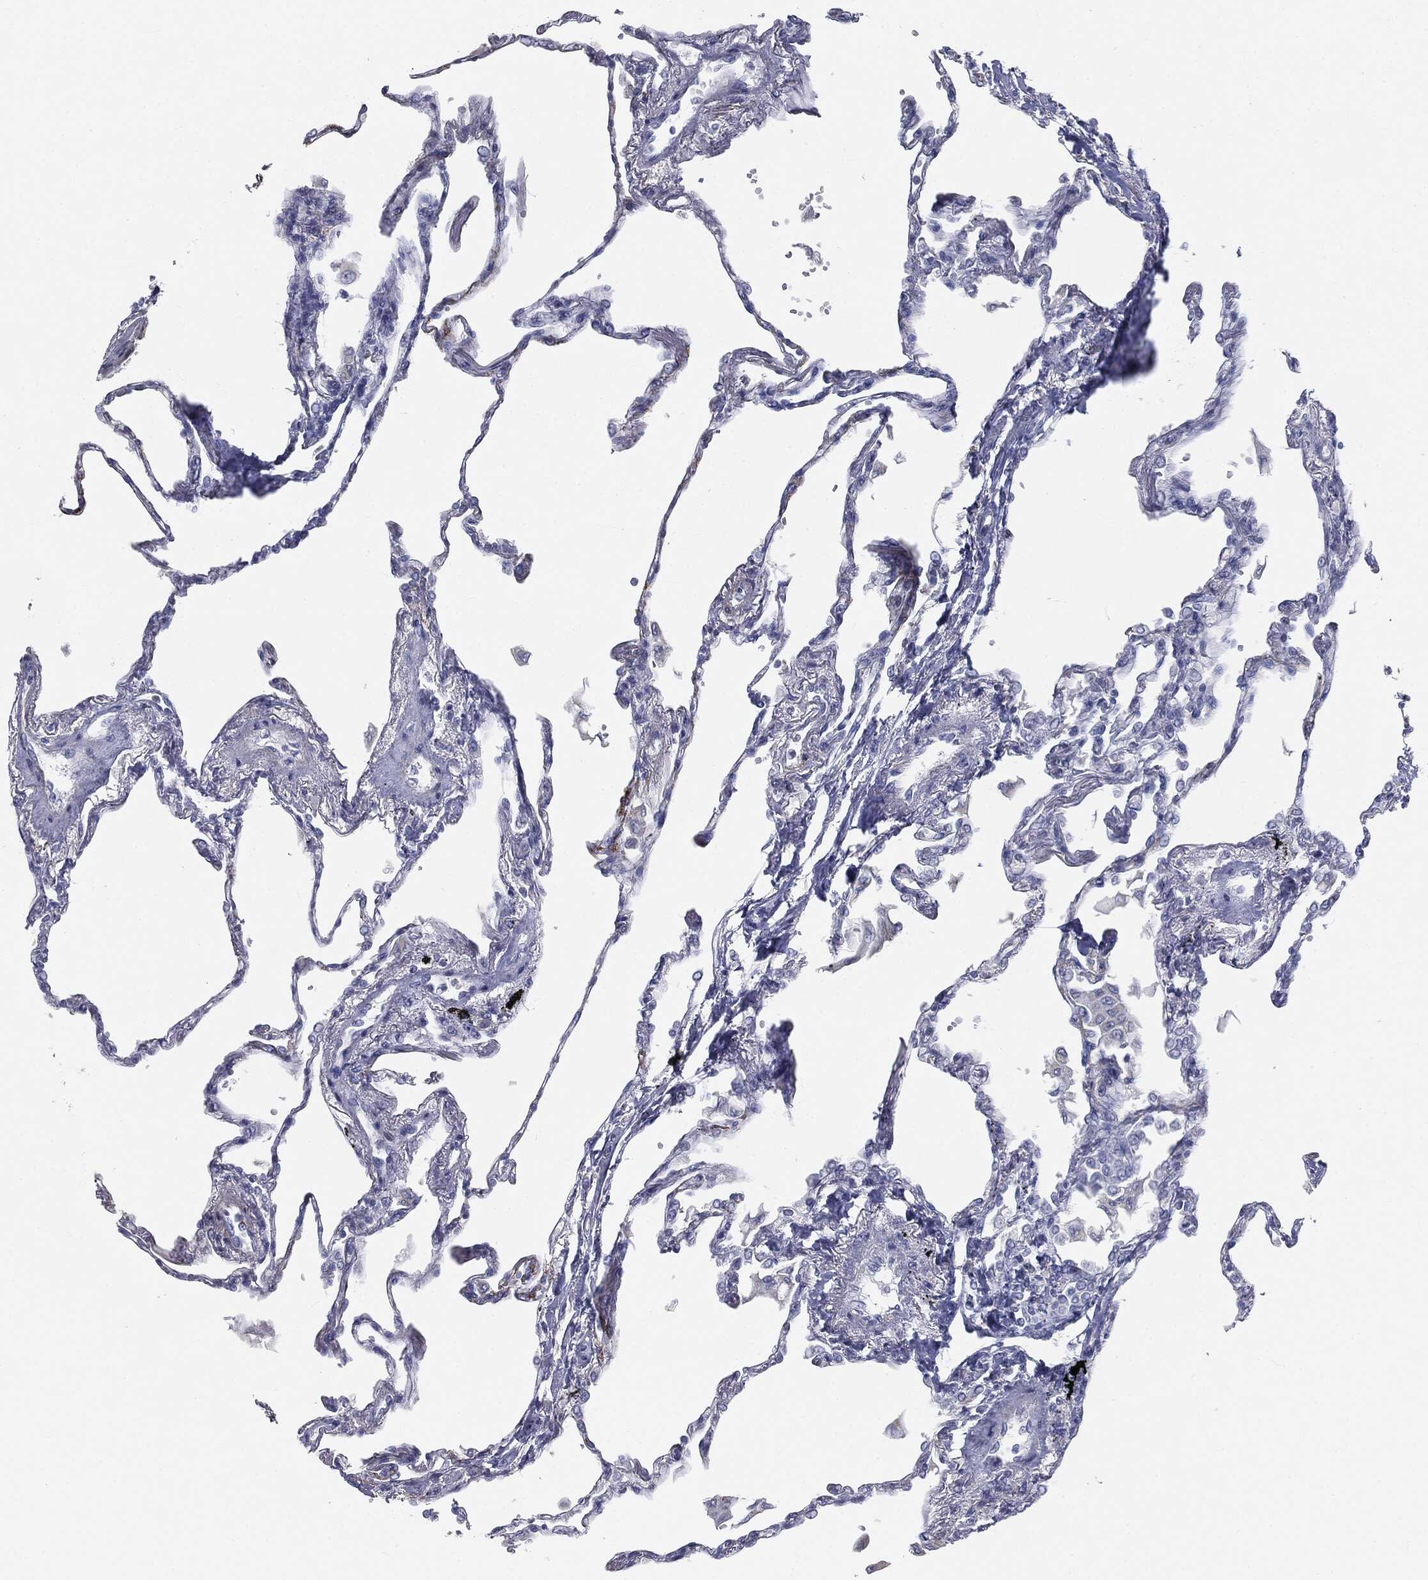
{"staining": {"intensity": "negative", "quantity": "none", "location": "none"}, "tissue": "lung", "cell_type": "Alveolar cells", "image_type": "normal", "snomed": [{"axis": "morphology", "description": "Normal tissue, NOS"}, {"axis": "topography", "description": "Lung"}], "caption": "The image shows no staining of alveolar cells in unremarkable lung.", "gene": "CAV3", "patient": {"sex": "male", "age": 78}}